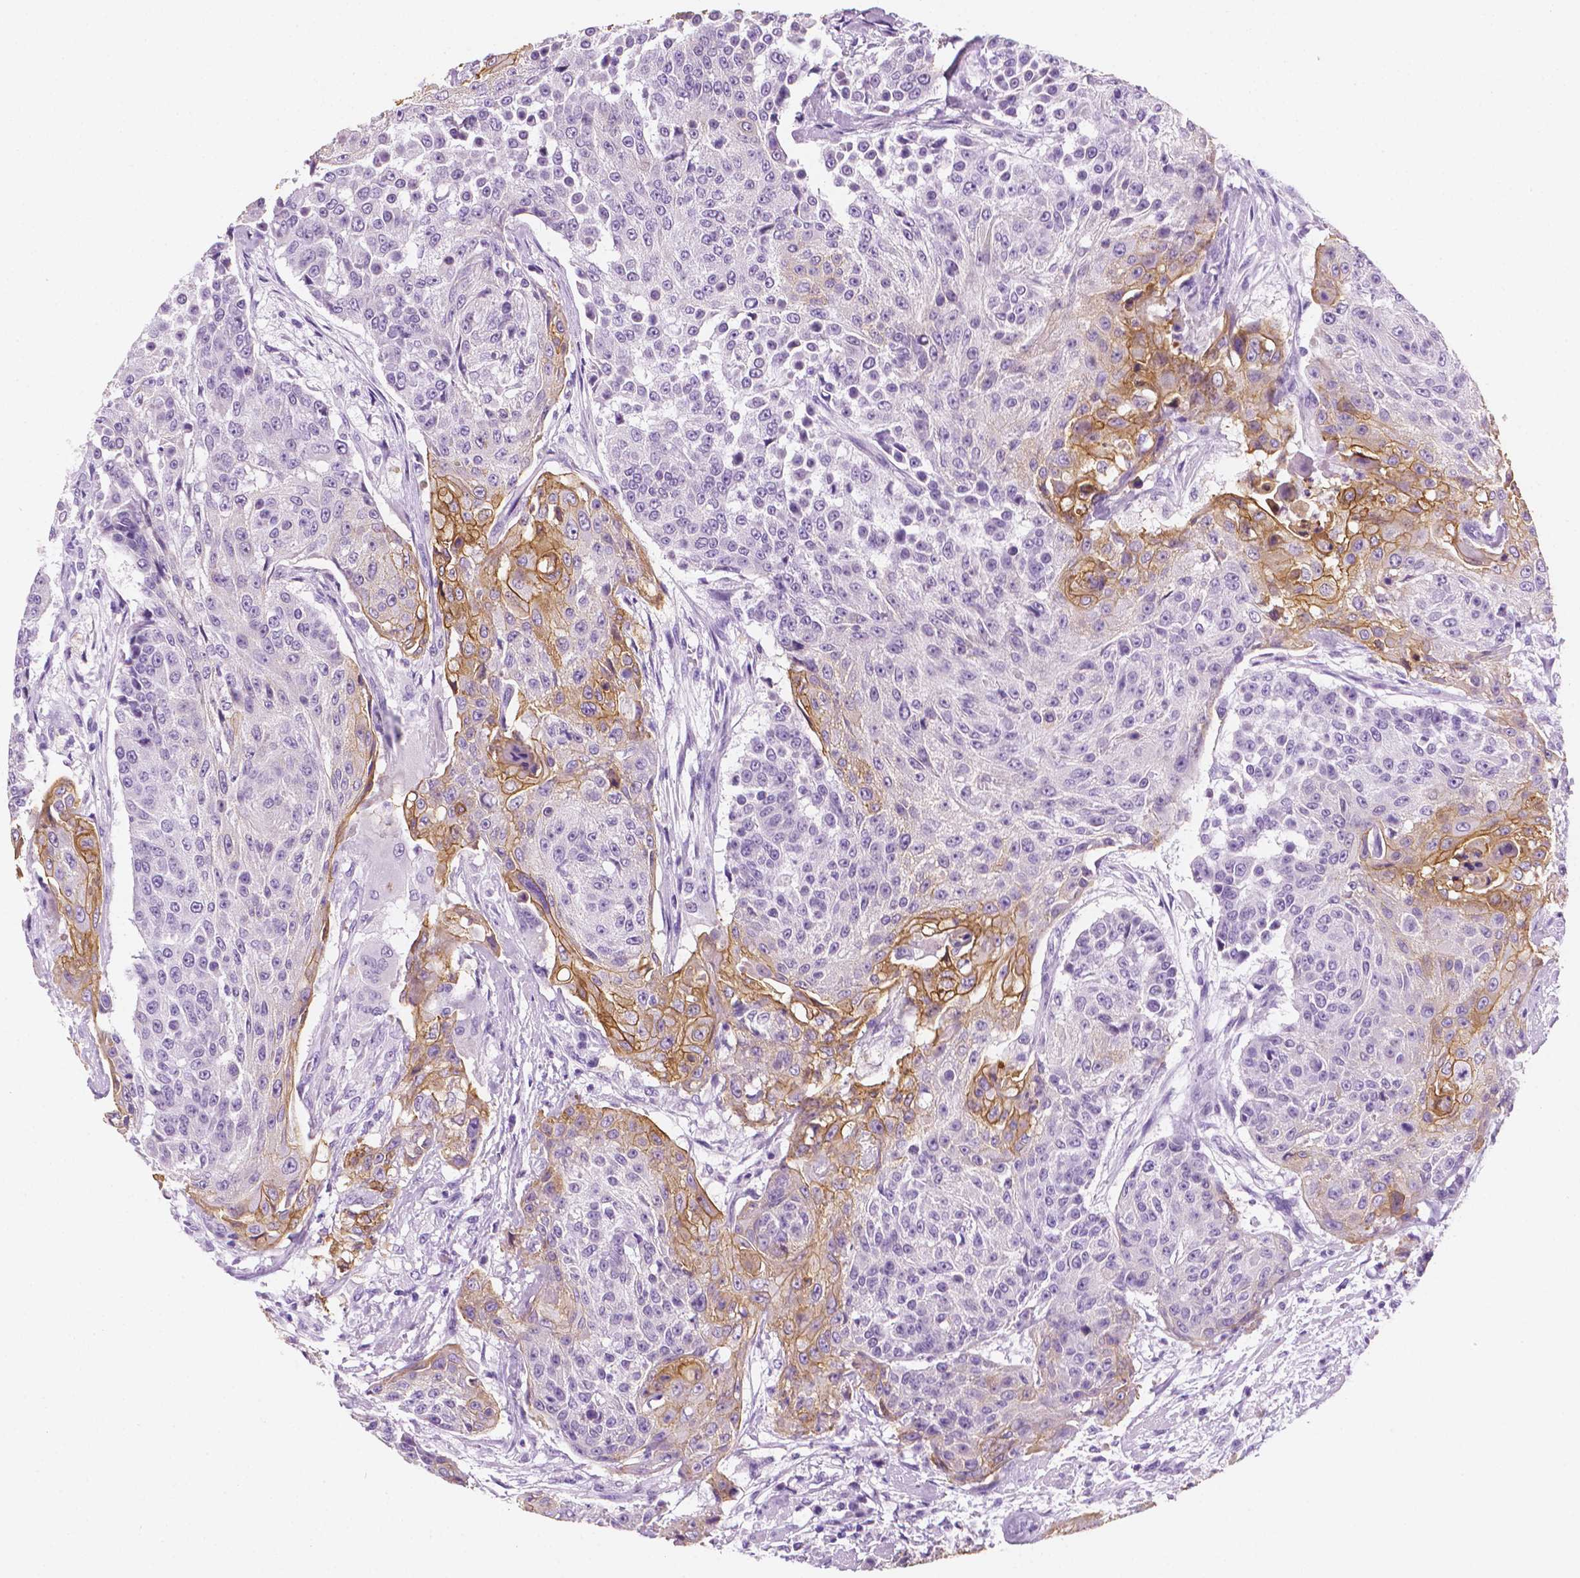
{"staining": {"intensity": "moderate", "quantity": "<25%", "location": "cytoplasmic/membranous"}, "tissue": "urothelial cancer", "cell_type": "Tumor cells", "image_type": "cancer", "snomed": [{"axis": "morphology", "description": "Urothelial carcinoma, High grade"}, {"axis": "topography", "description": "Urinary bladder"}], "caption": "The immunohistochemical stain shows moderate cytoplasmic/membranous expression in tumor cells of urothelial carcinoma (high-grade) tissue. The staining was performed using DAB, with brown indicating positive protein expression. Nuclei are stained blue with hematoxylin.", "gene": "PPL", "patient": {"sex": "female", "age": 63}}